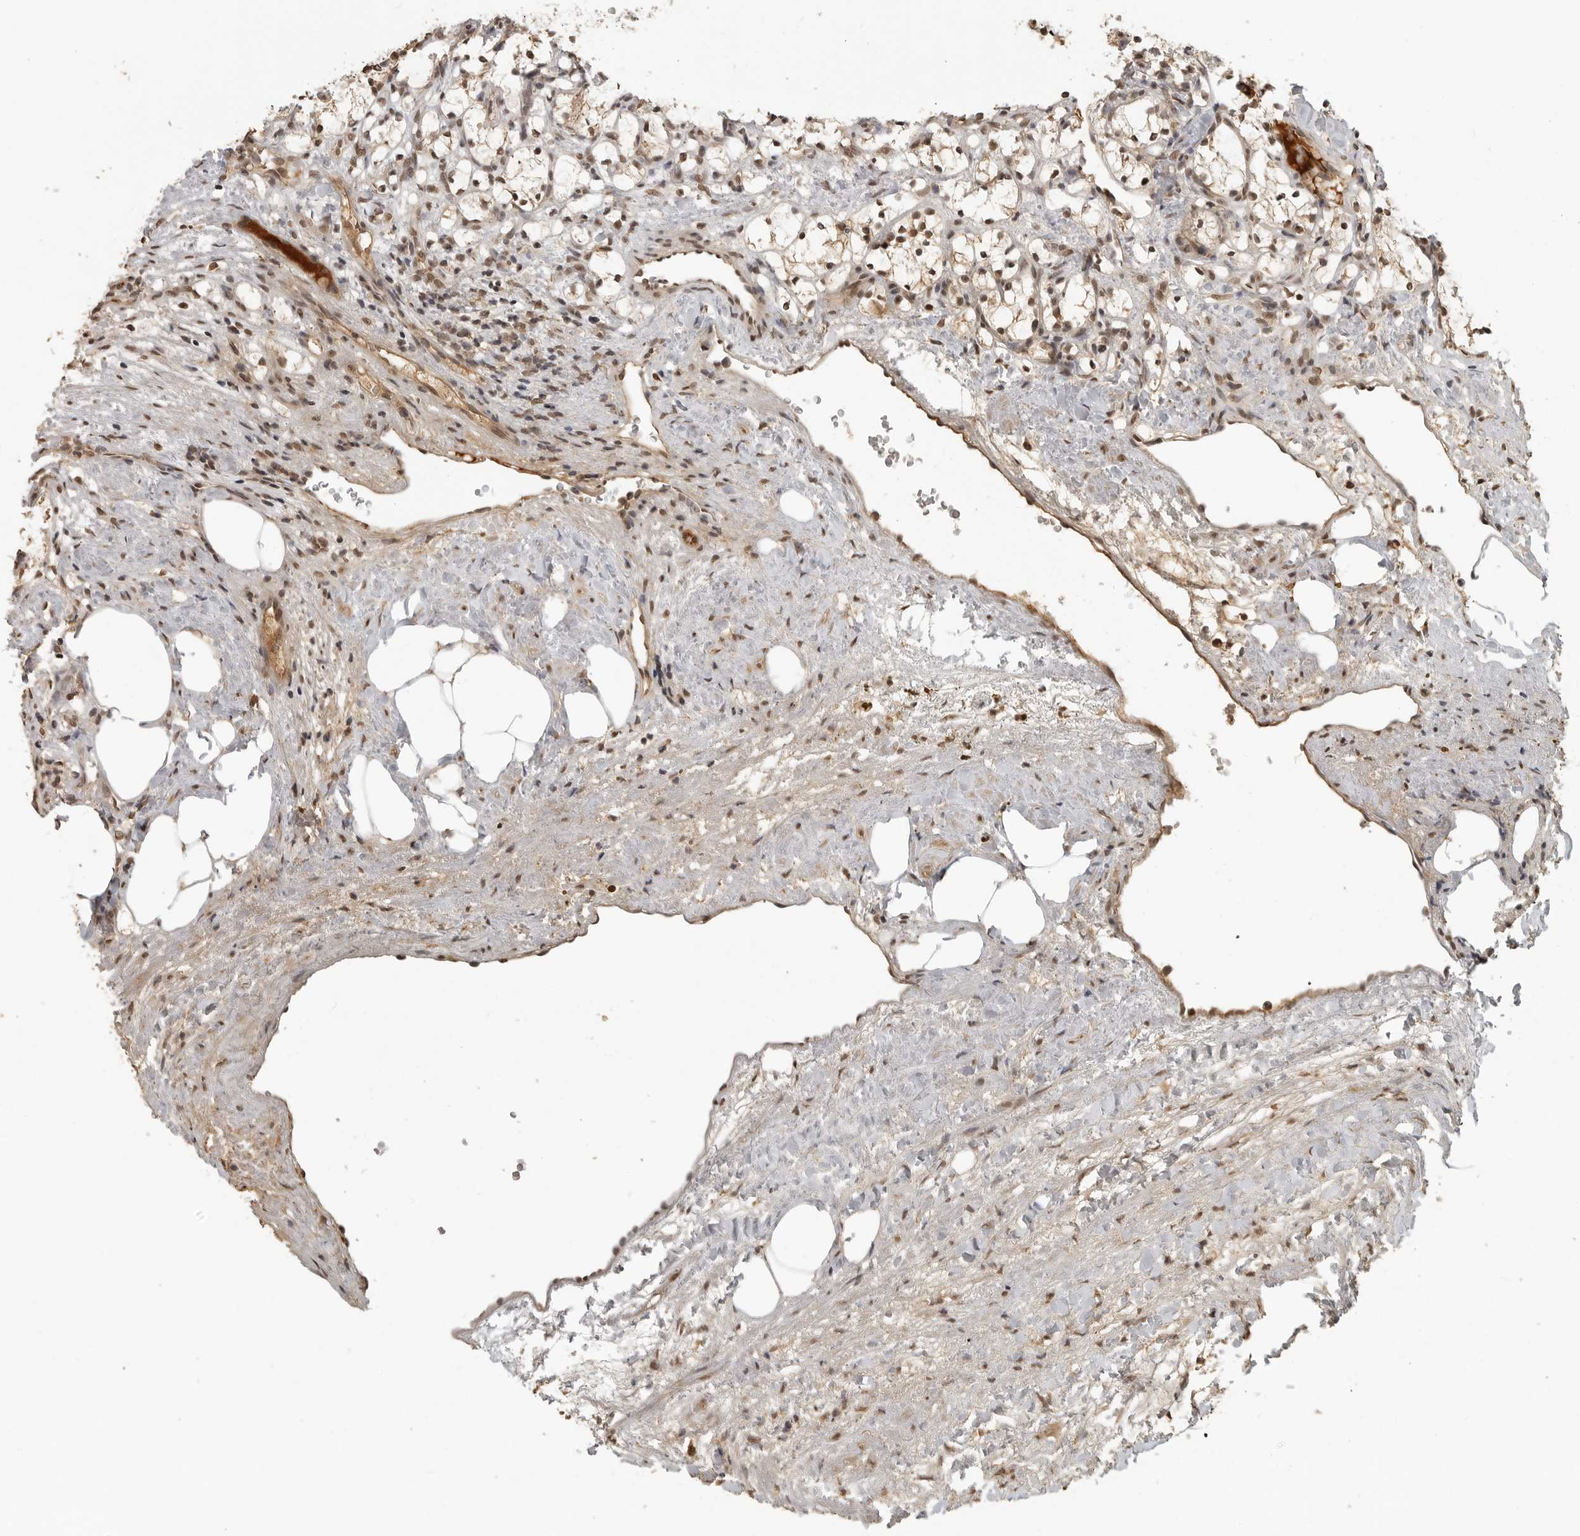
{"staining": {"intensity": "moderate", "quantity": ">75%", "location": "nuclear"}, "tissue": "renal cancer", "cell_type": "Tumor cells", "image_type": "cancer", "snomed": [{"axis": "morphology", "description": "Adenocarcinoma, NOS"}, {"axis": "topography", "description": "Kidney"}], "caption": "Immunohistochemistry (IHC) micrograph of renal cancer stained for a protein (brown), which exhibits medium levels of moderate nuclear staining in approximately >75% of tumor cells.", "gene": "CLOCK", "patient": {"sex": "female", "age": 69}}